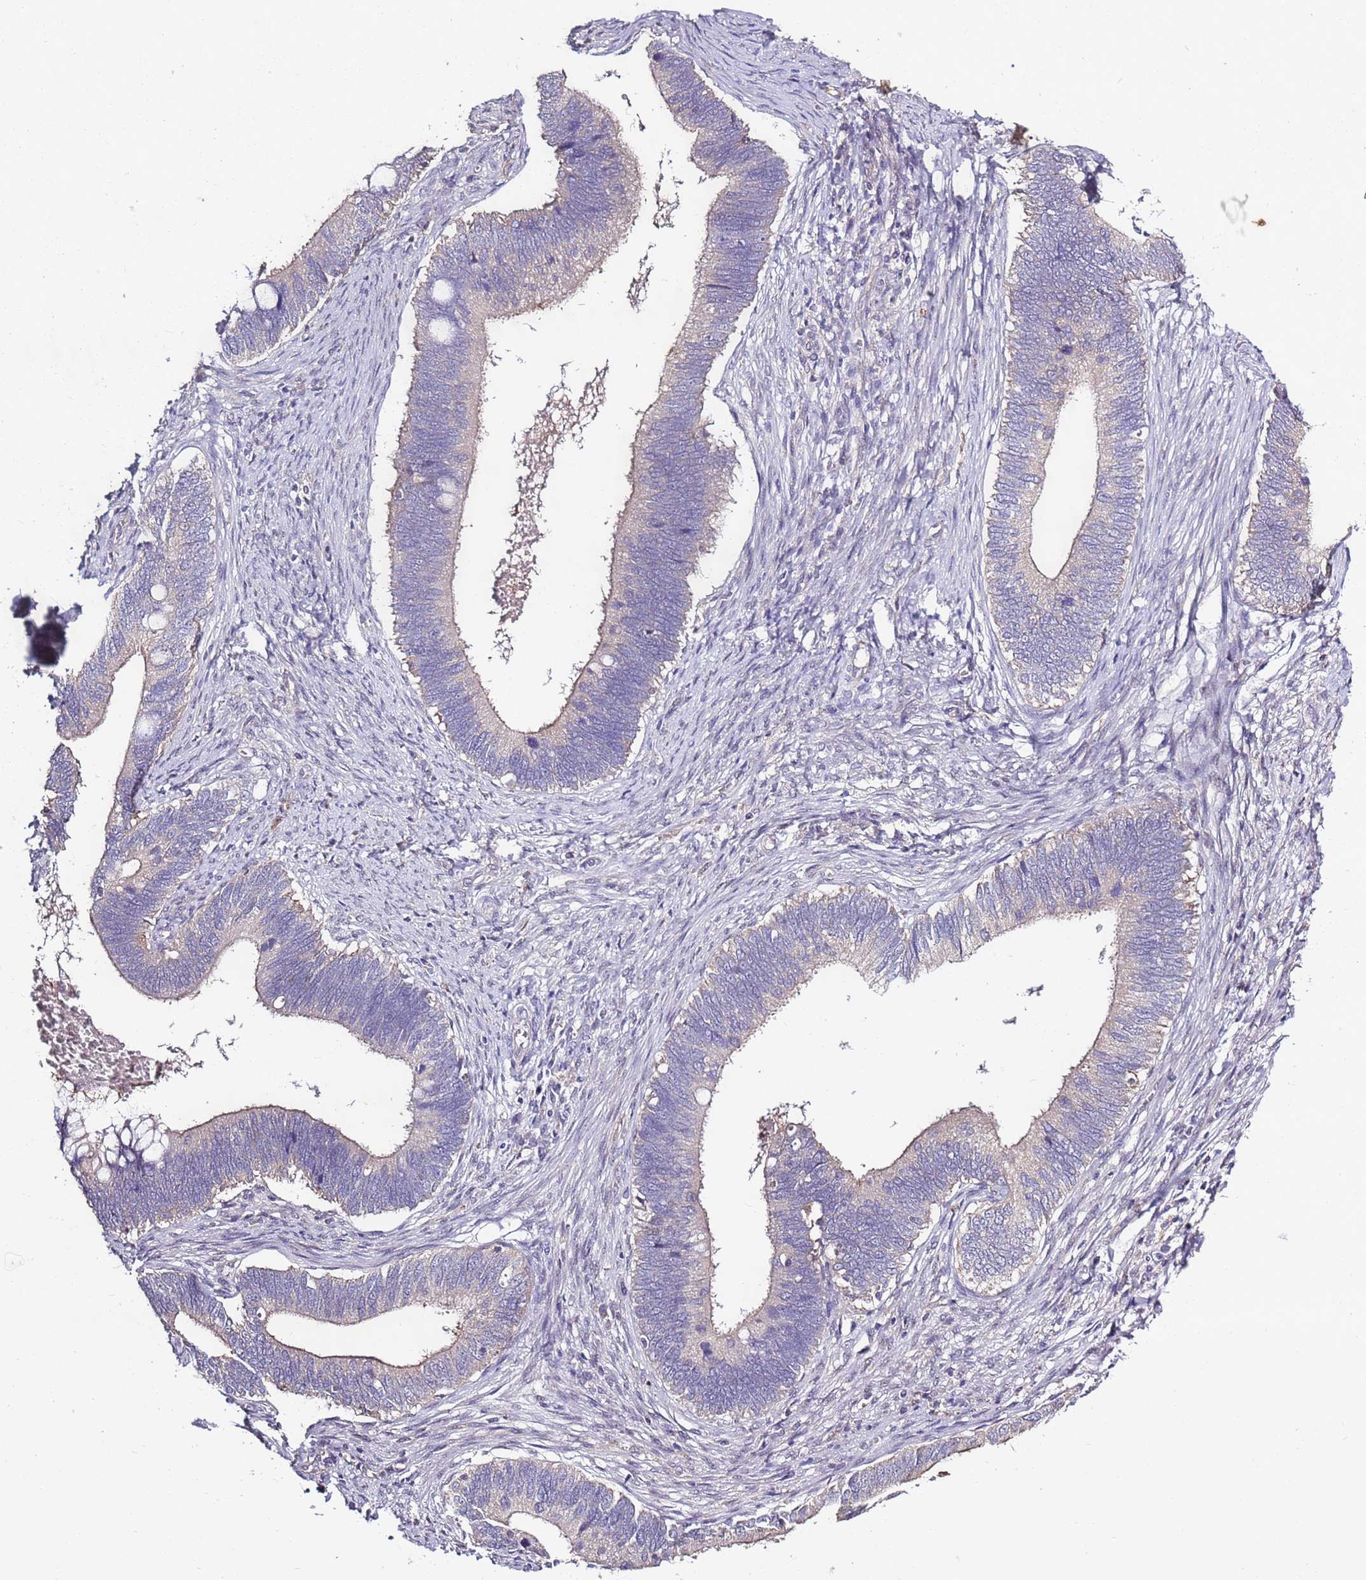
{"staining": {"intensity": "weak", "quantity": "<25%", "location": "cytoplasmic/membranous"}, "tissue": "cervical cancer", "cell_type": "Tumor cells", "image_type": "cancer", "snomed": [{"axis": "morphology", "description": "Adenocarcinoma, NOS"}, {"axis": "topography", "description": "Cervix"}], "caption": "Adenocarcinoma (cervical) was stained to show a protein in brown. There is no significant expression in tumor cells.", "gene": "CAPN9", "patient": {"sex": "female", "age": 42}}